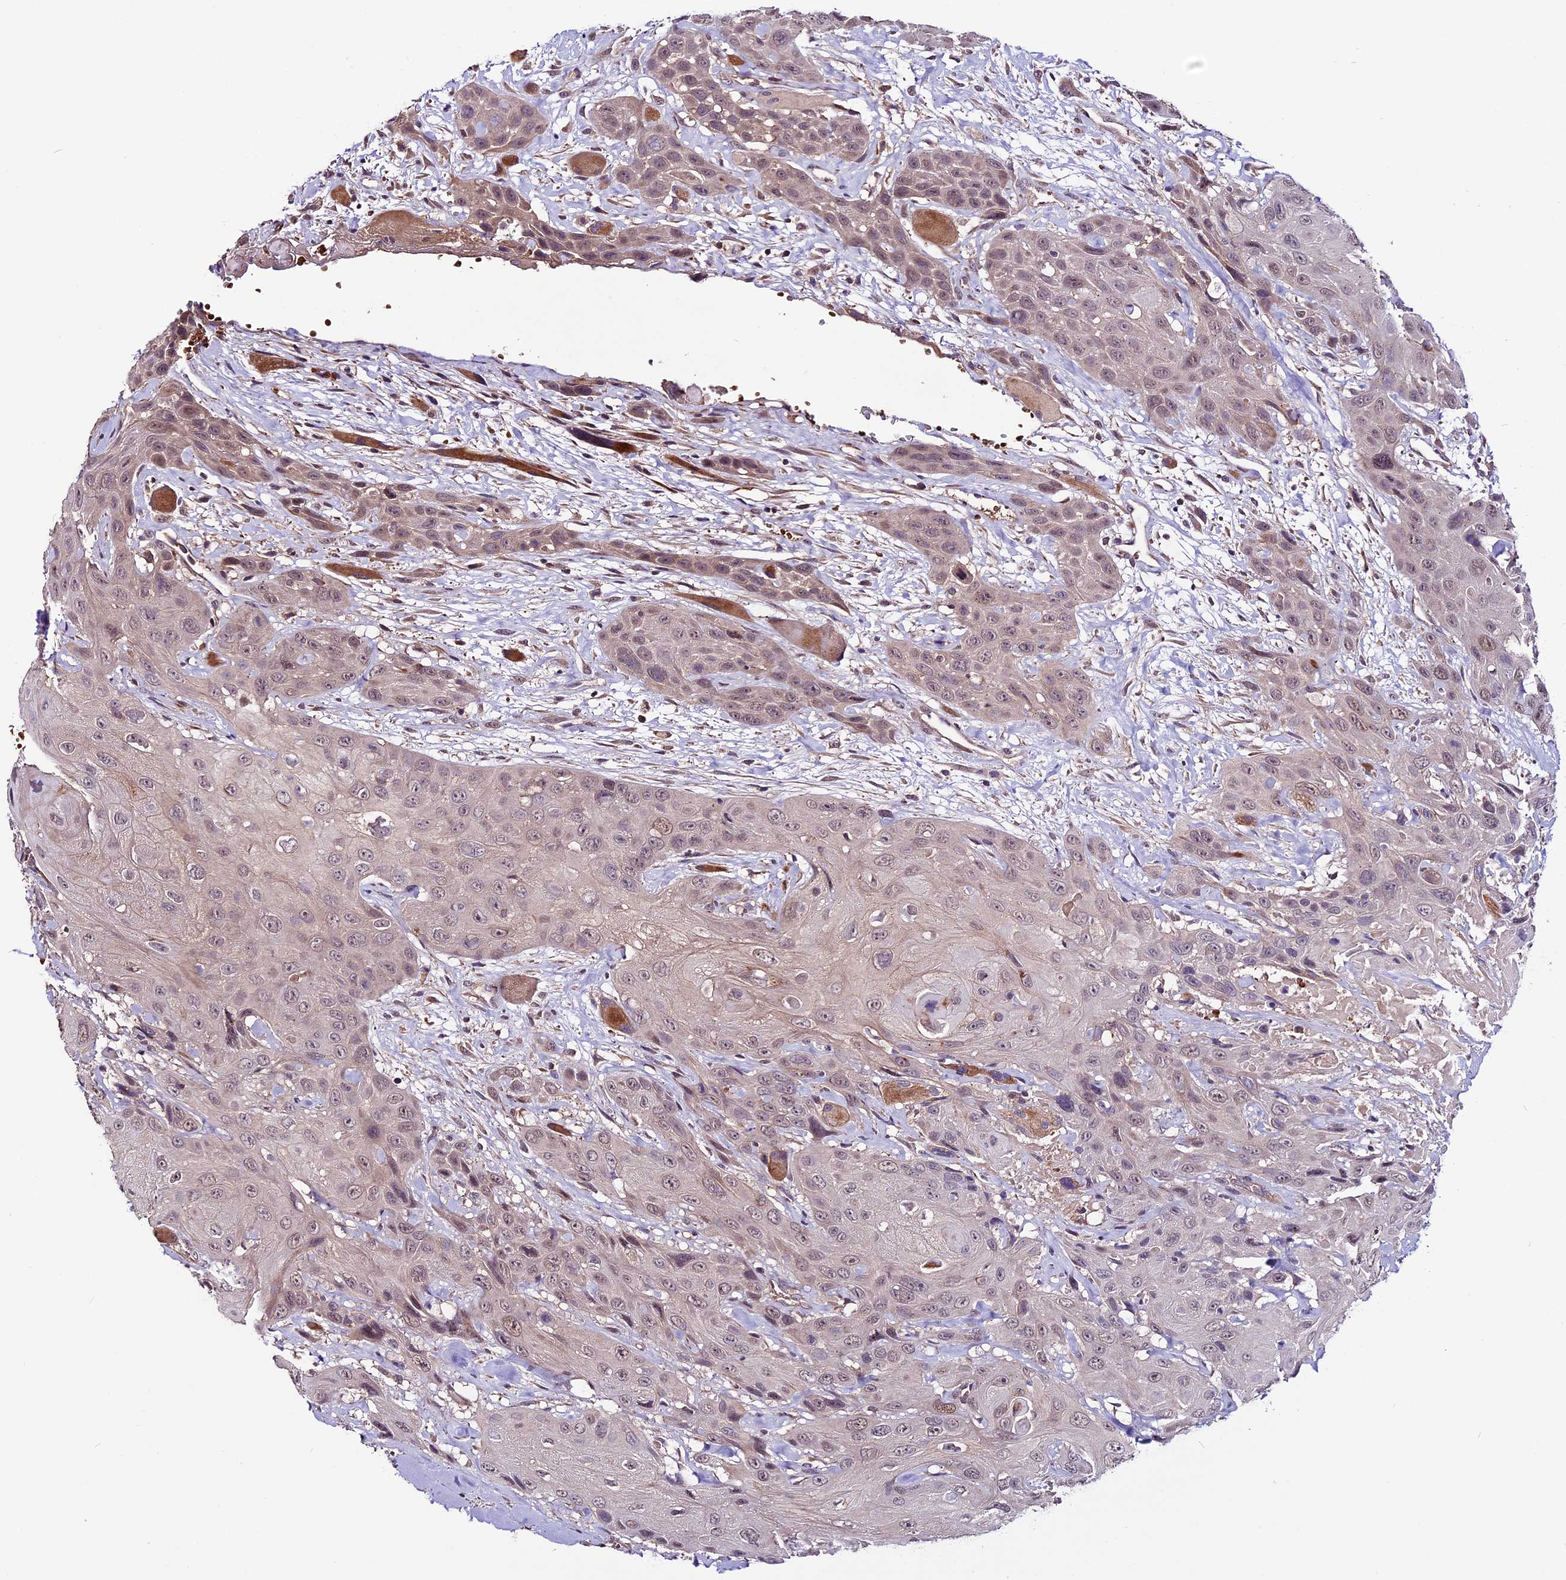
{"staining": {"intensity": "weak", "quantity": ">75%", "location": "cytoplasmic/membranous,nuclear"}, "tissue": "head and neck cancer", "cell_type": "Tumor cells", "image_type": "cancer", "snomed": [{"axis": "morphology", "description": "Squamous cell carcinoma, NOS"}, {"axis": "topography", "description": "Head-Neck"}], "caption": "This is a histology image of immunohistochemistry staining of head and neck cancer (squamous cell carcinoma), which shows weak expression in the cytoplasmic/membranous and nuclear of tumor cells.", "gene": "RINL", "patient": {"sex": "male", "age": 81}}